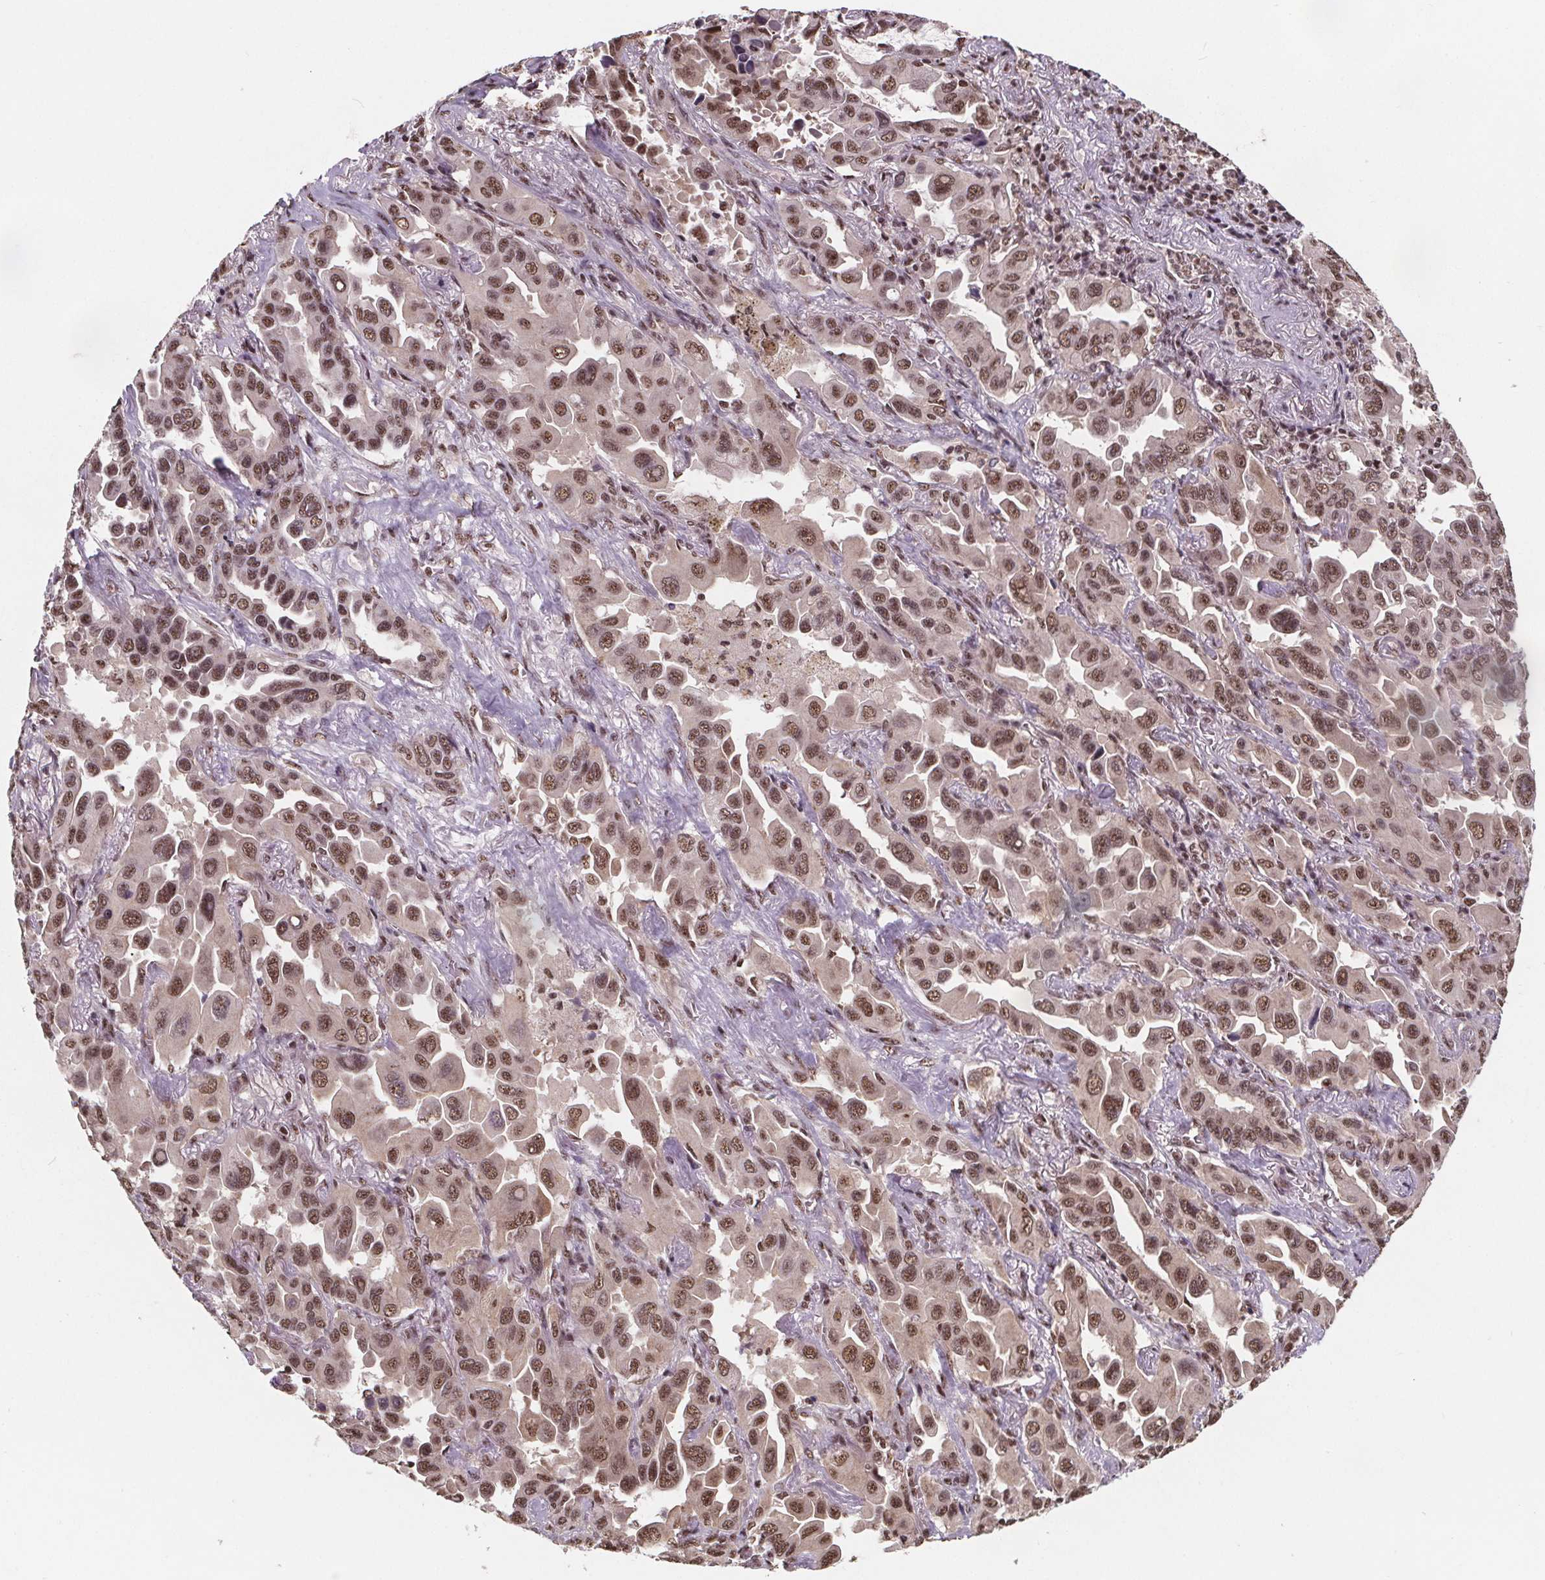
{"staining": {"intensity": "moderate", "quantity": ">75%", "location": "nuclear"}, "tissue": "lung cancer", "cell_type": "Tumor cells", "image_type": "cancer", "snomed": [{"axis": "morphology", "description": "Adenocarcinoma, NOS"}, {"axis": "topography", "description": "Lung"}], "caption": "High-power microscopy captured an immunohistochemistry (IHC) photomicrograph of adenocarcinoma (lung), revealing moderate nuclear positivity in approximately >75% of tumor cells. The protein of interest is shown in brown color, while the nuclei are stained blue.", "gene": "JARID2", "patient": {"sex": "male", "age": 64}}